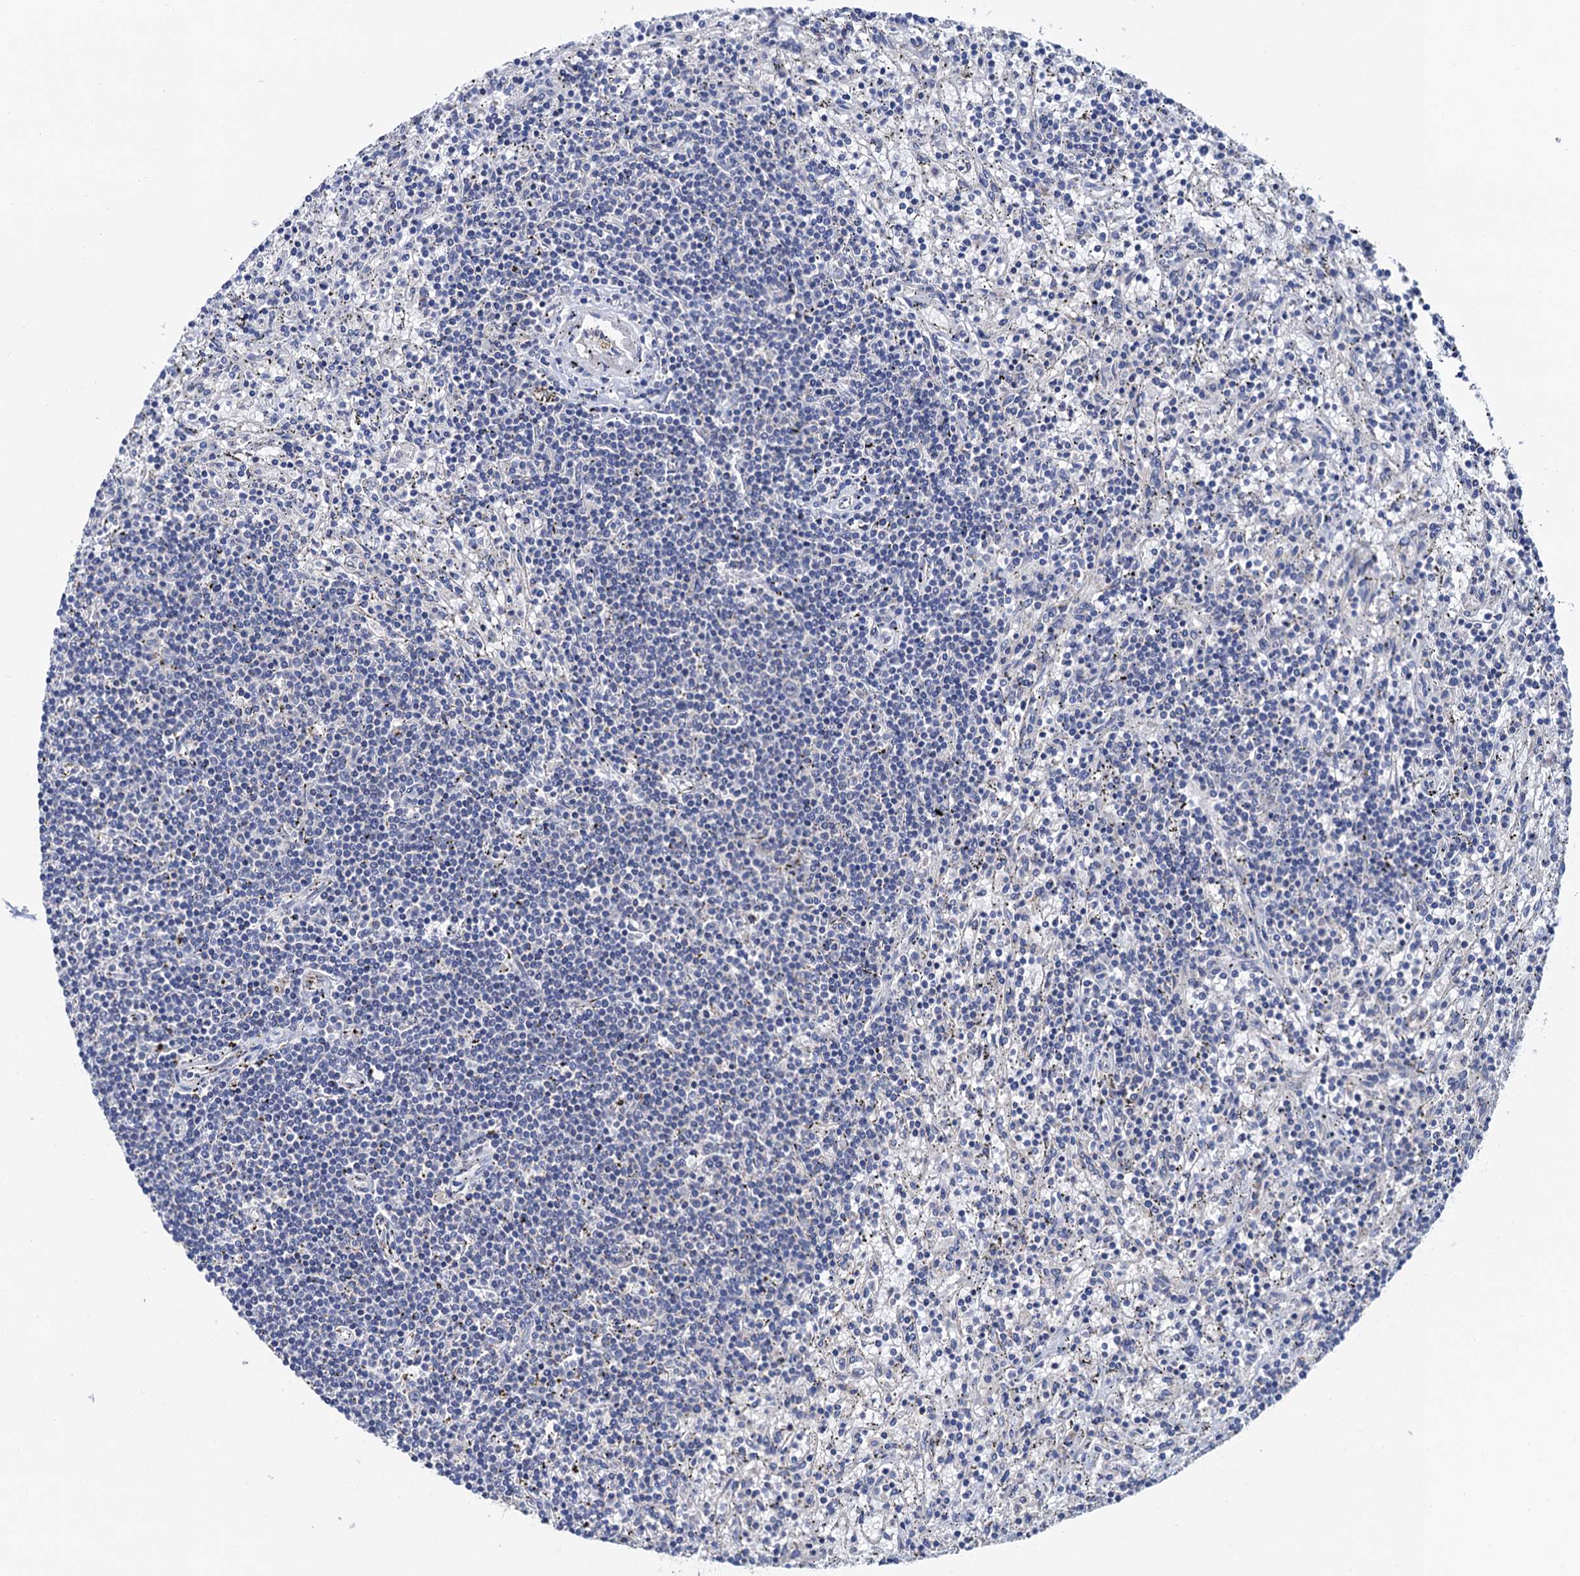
{"staining": {"intensity": "negative", "quantity": "none", "location": "none"}, "tissue": "lymphoma", "cell_type": "Tumor cells", "image_type": "cancer", "snomed": [{"axis": "morphology", "description": "Malignant lymphoma, non-Hodgkin's type, Low grade"}, {"axis": "topography", "description": "Spleen"}], "caption": "DAB (3,3'-diaminobenzidine) immunohistochemical staining of human malignant lymphoma, non-Hodgkin's type (low-grade) shows no significant expression in tumor cells.", "gene": "MRPL48", "patient": {"sex": "male", "age": 76}}